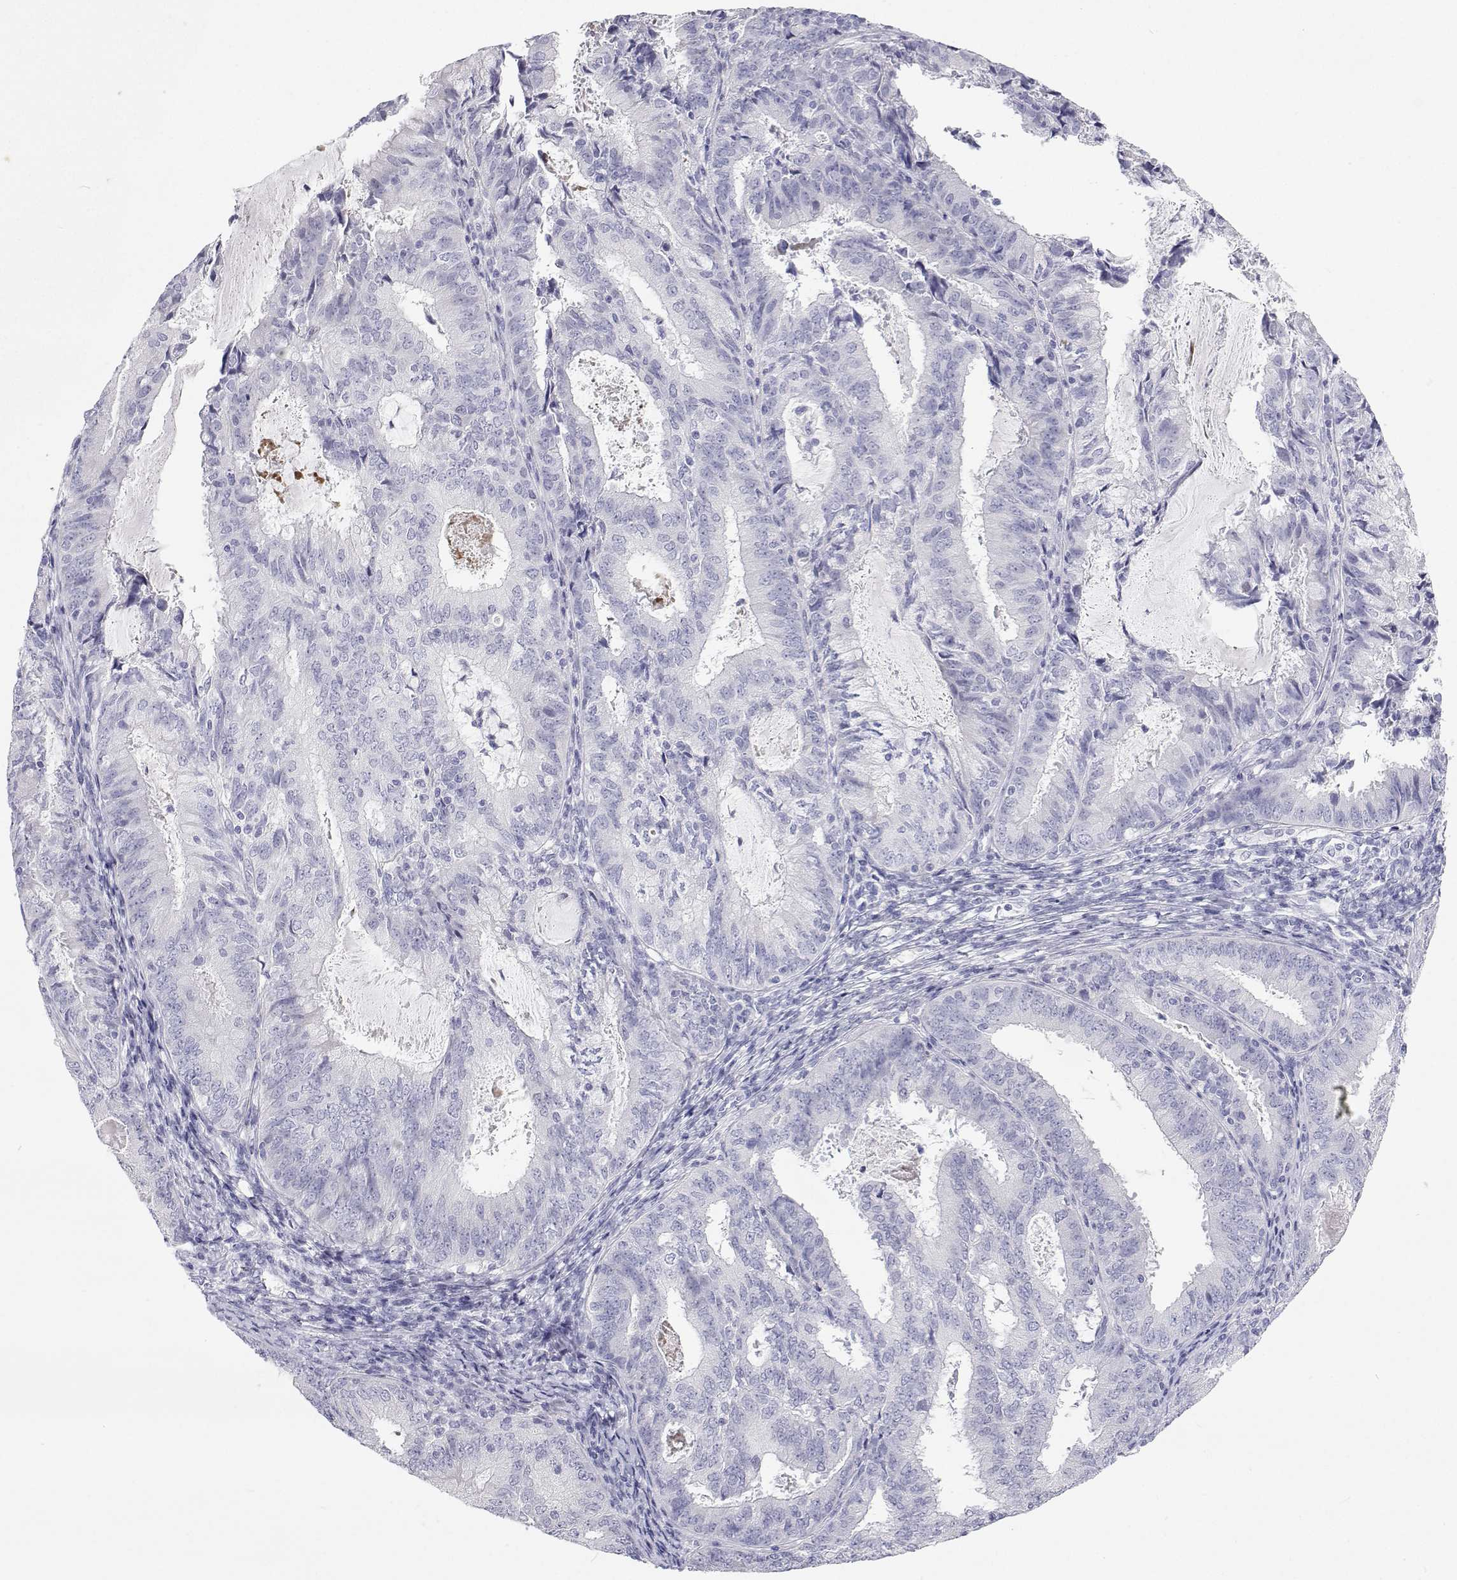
{"staining": {"intensity": "negative", "quantity": "none", "location": "none"}, "tissue": "endometrial cancer", "cell_type": "Tumor cells", "image_type": "cancer", "snomed": [{"axis": "morphology", "description": "Adenocarcinoma, NOS"}, {"axis": "topography", "description": "Endometrium"}], "caption": "This micrograph is of adenocarcinoma (endometrial) stained with IHC to label a protein in brown with the nuclei are counter-stained blue. There is no positivity in tumor cells.", "gene": "TTN", "patient": {"sex": "female", "age": 57}}